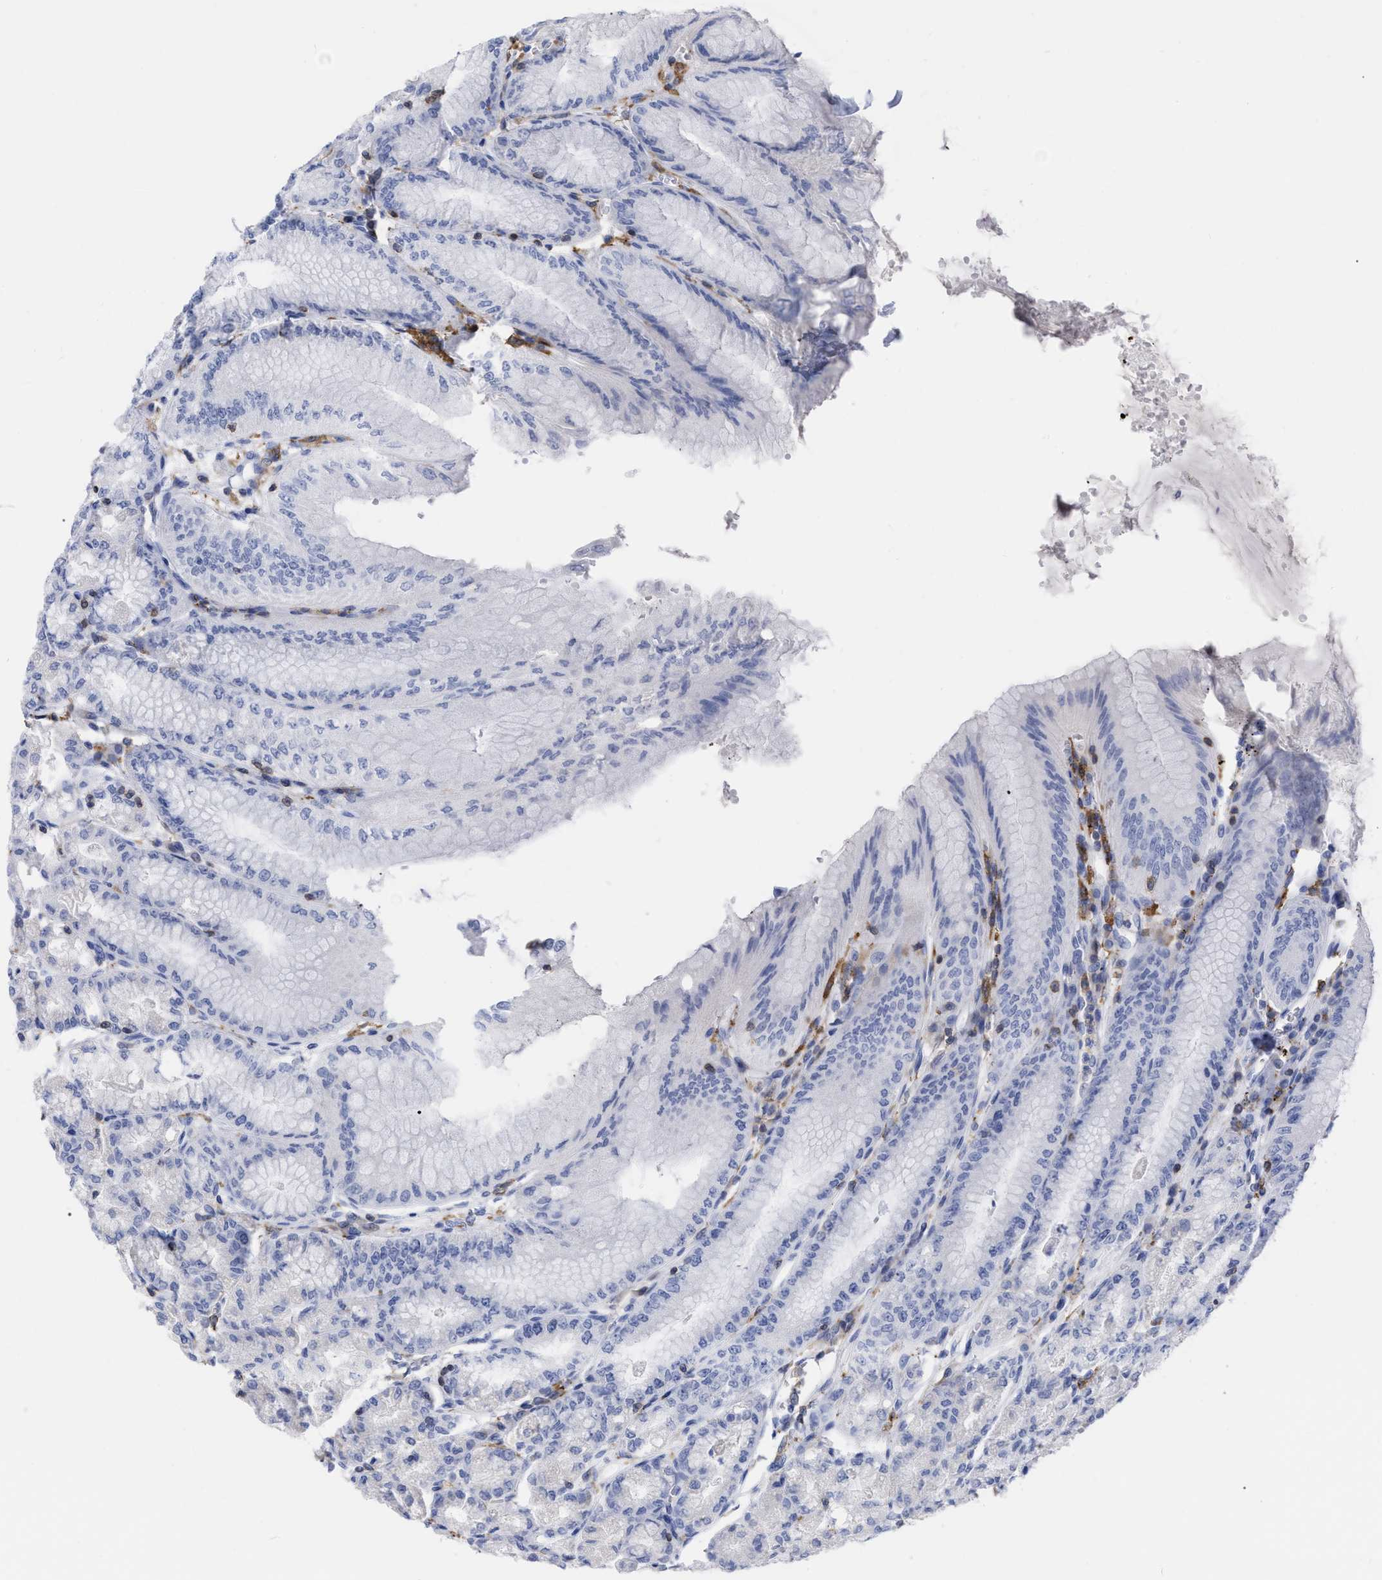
{"staining": {"intensity": "negative", "quantity": "none", "location": "none"}, "tissue": "stomach", "cell_type": "Glandular cells", "image_type": "normal", "snomed": [{"axis": "morphology", "description": "Normal tissue, NOS"}, {"axis": "topography", "description": "Stomach, lower"}], "caption": "This is a photomicrograph of immunohistochemistry (IHC) staining of normal stomach, which shows no positivity in glandular cells. (Brightfield microscopy of DAB (3,3'-diaminobenzidine) immunohistochemistry at high magnification).", "gene": "HCLS1", "patient": {"sex": "male", "age": 71}}